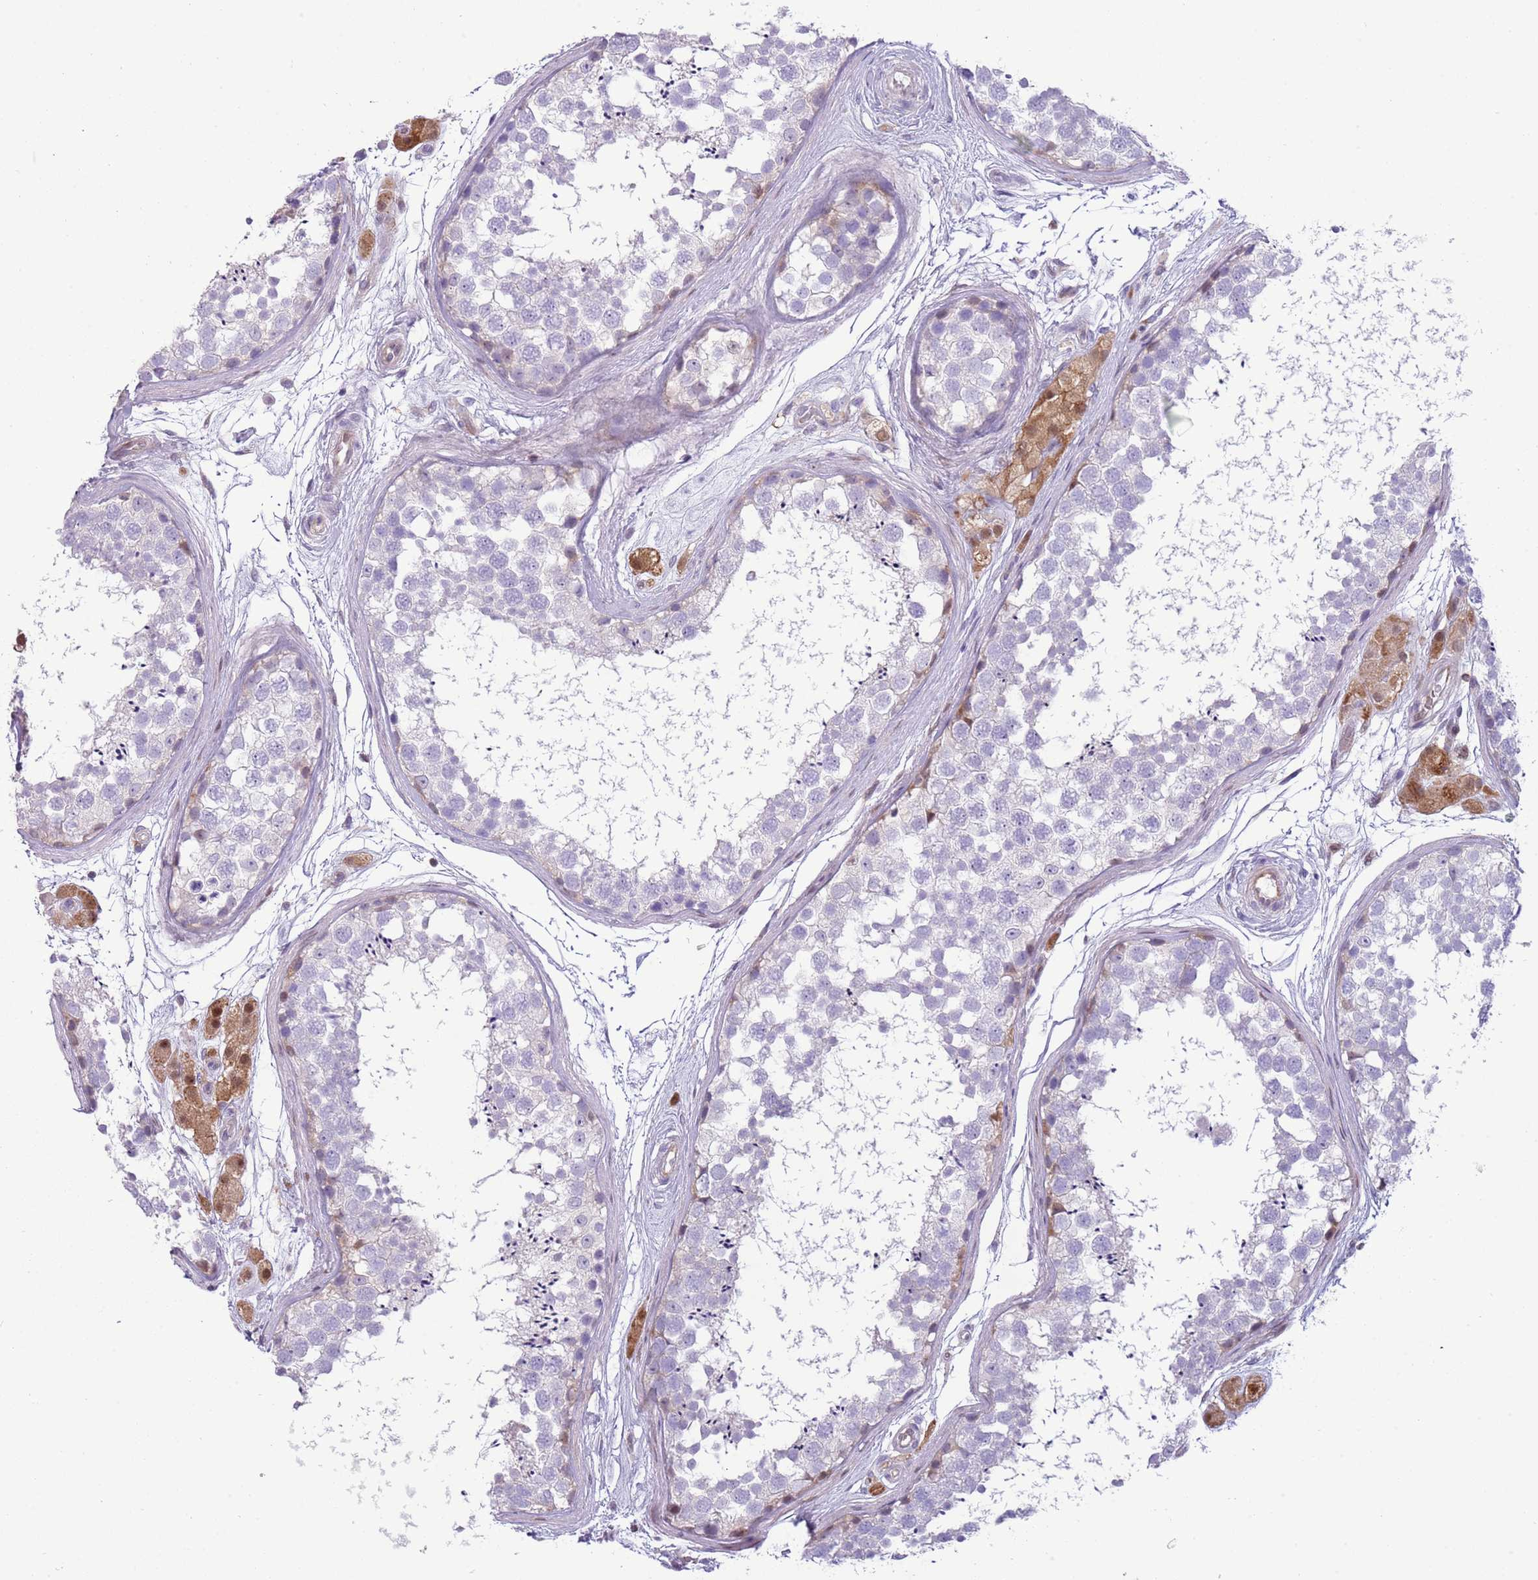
{"staining": {"intensity": "negative", "quantity": "none", "location": "none"}, "tissue": "testis", "cell_type": "Cells in seminiferous ducts", "image_type": "normal", "snomed": [{"axis": "morphology", "description": "Normal tissue, NOS"}, {"axis": "topography", "description": "Testis"}], "caption": "Normal testis was stained to show a protein in brown. There is no significant expression in cells in seminiferous ducts. (DAB immunohistochemistry (IHC) with hematoxylin counter stain).", "gene": "NBPF4", "patient": {"sex": "male", "age": 56}}